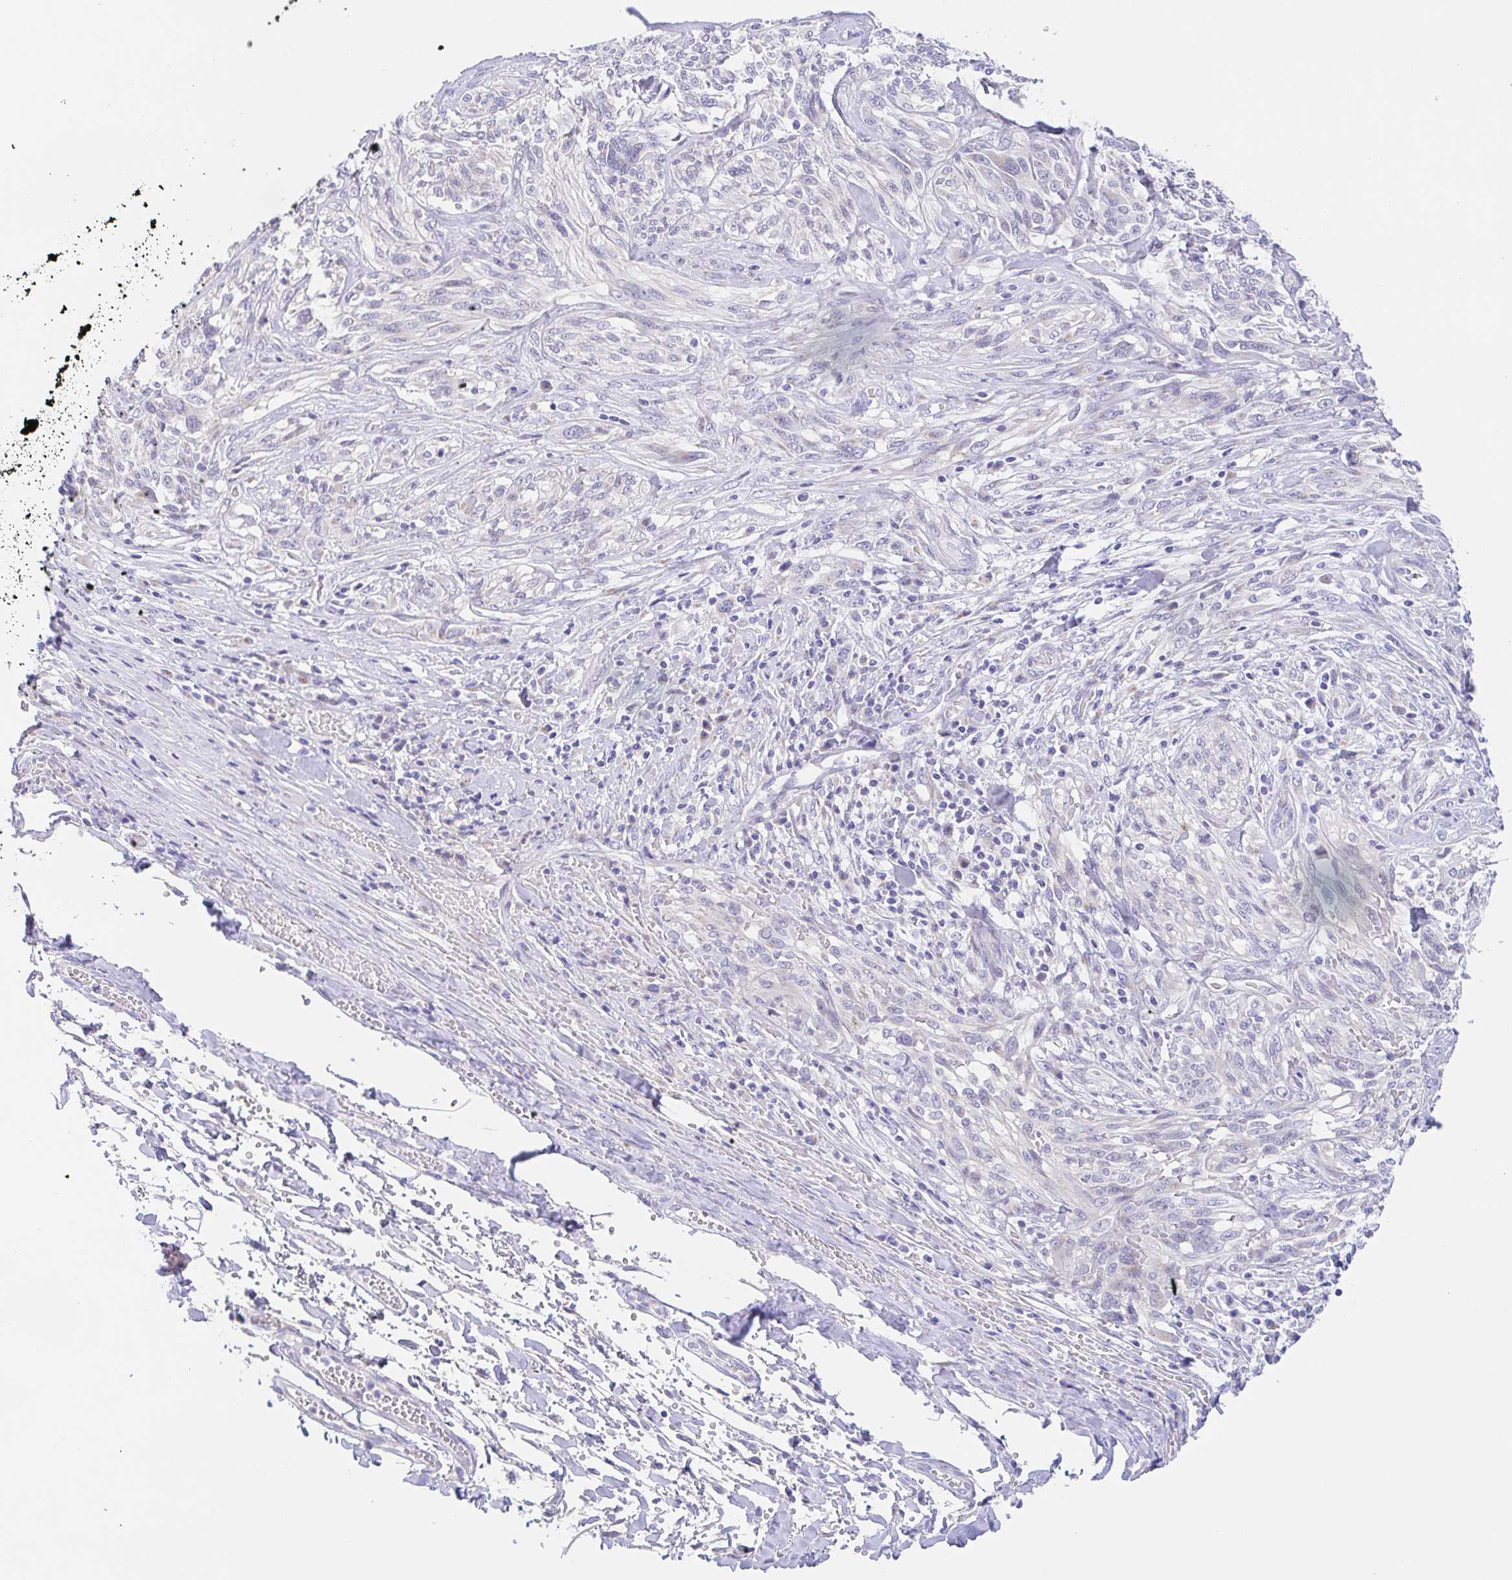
{"staining": {"intensity": "negative", "quantity": "none", "location": "none"}, "tissue": "melanoma", "cell_type": "Tumor cells", "image_type": "cancer", "snomed": [{"axis": "morphology", "description": "Malignant melanoma, NOS"}, {"axis": "topography", "description": "Skin"}], "caption": "Tumor cells show no significant staining in melanoma.", "gene": "SCG3", "patient": {"sex": "female", "age": 91}}